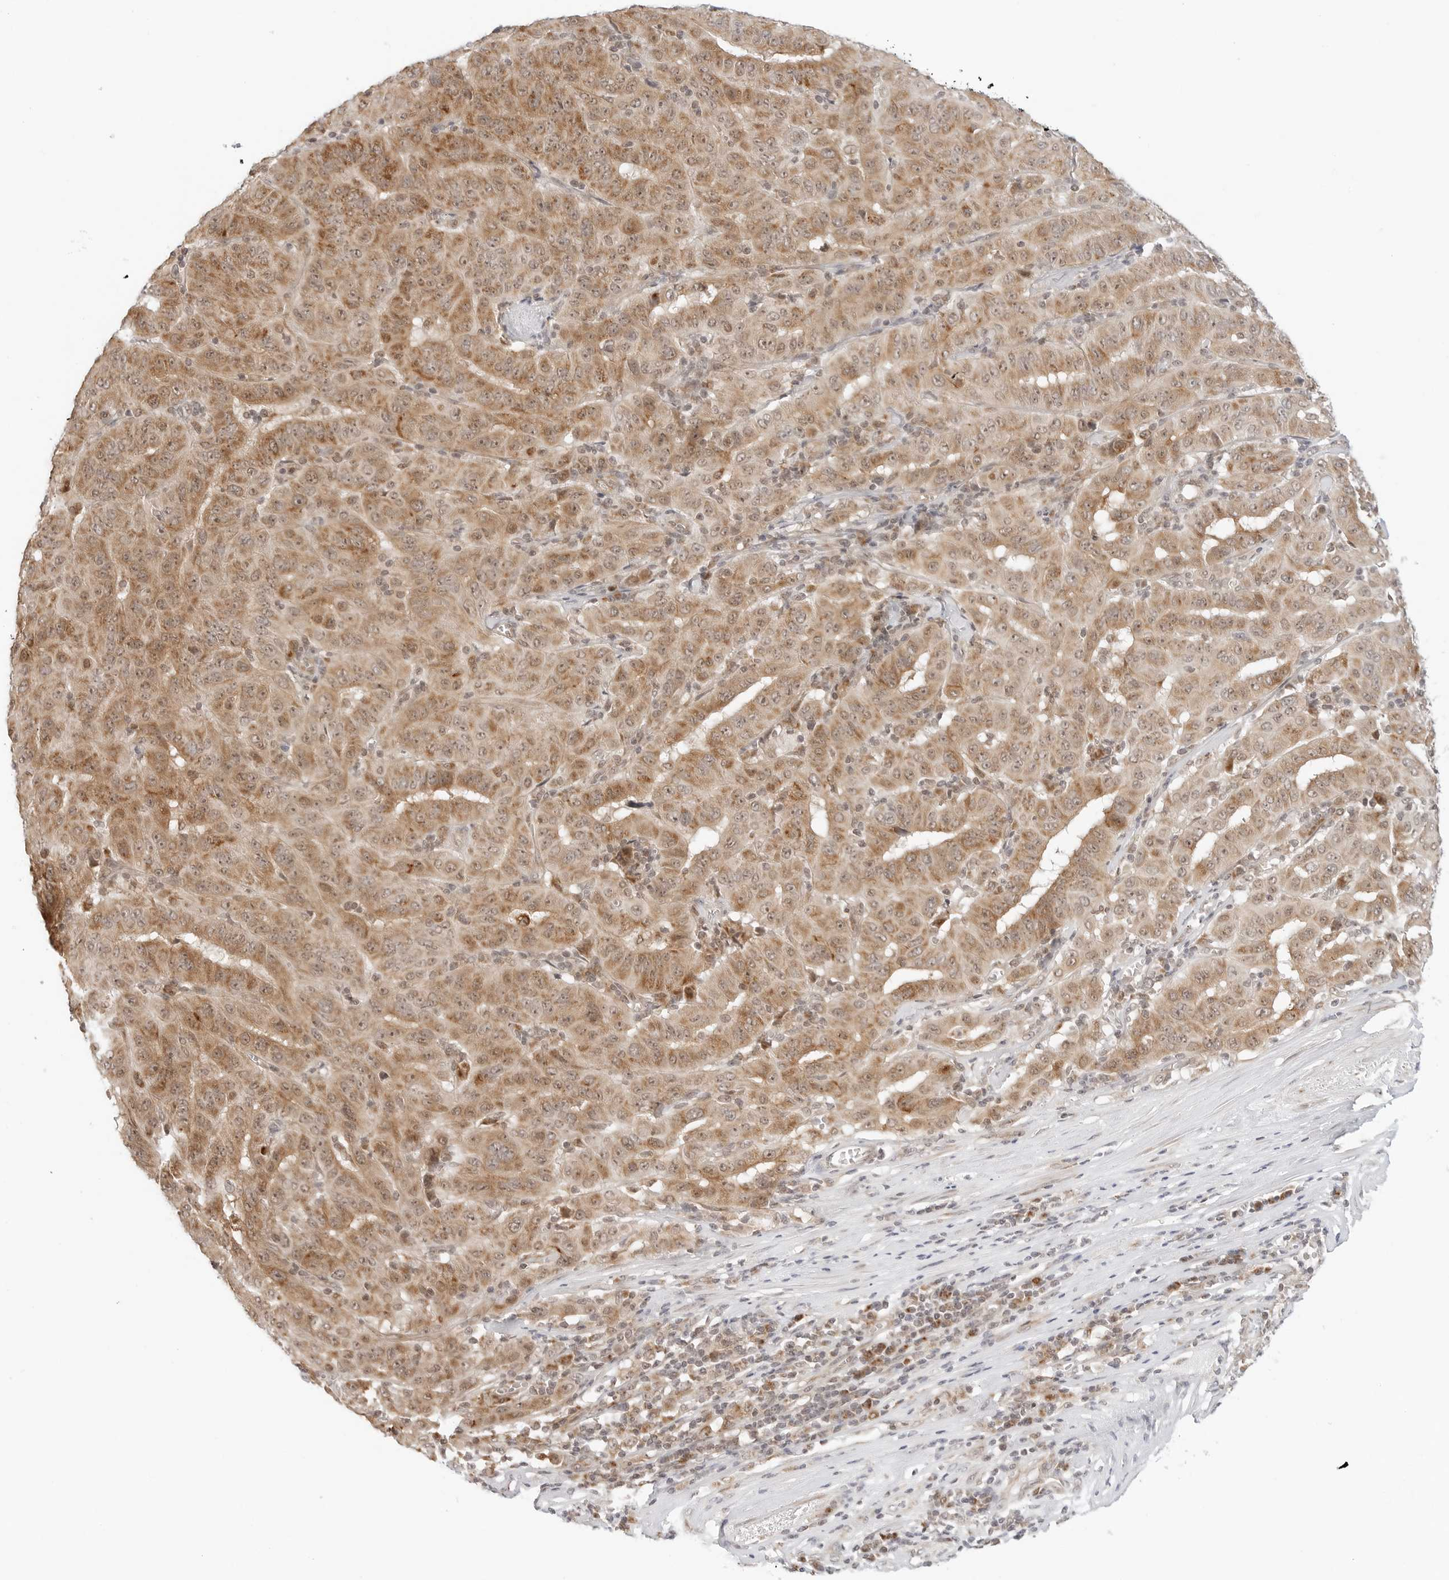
{"staining": {"intensity": "moderate", "quantity": ">75%", "location": "cytoplasmic/membranous"}, "tissue": "pancreatic cancer", "cell_type": "Tumor cells", "image_type": "cancer", "snomed": [{"axis": "morphology", "description": "Adenocarcinoma, NOS"}, {"axis": "topography", "description": "Pancreas"}], "caption": "An IHC image of tumor tissue is shown. Protein staining in brown highlights moderate cytoplasmic/membranous positivity in adenocarcinoma (pancreatic) within tumor cells. The protein of interest is shown in brown color, while the nuclei are stained blue.", "gene": "POLR3GL", "patient": {"sex": "male", "age": 63}}